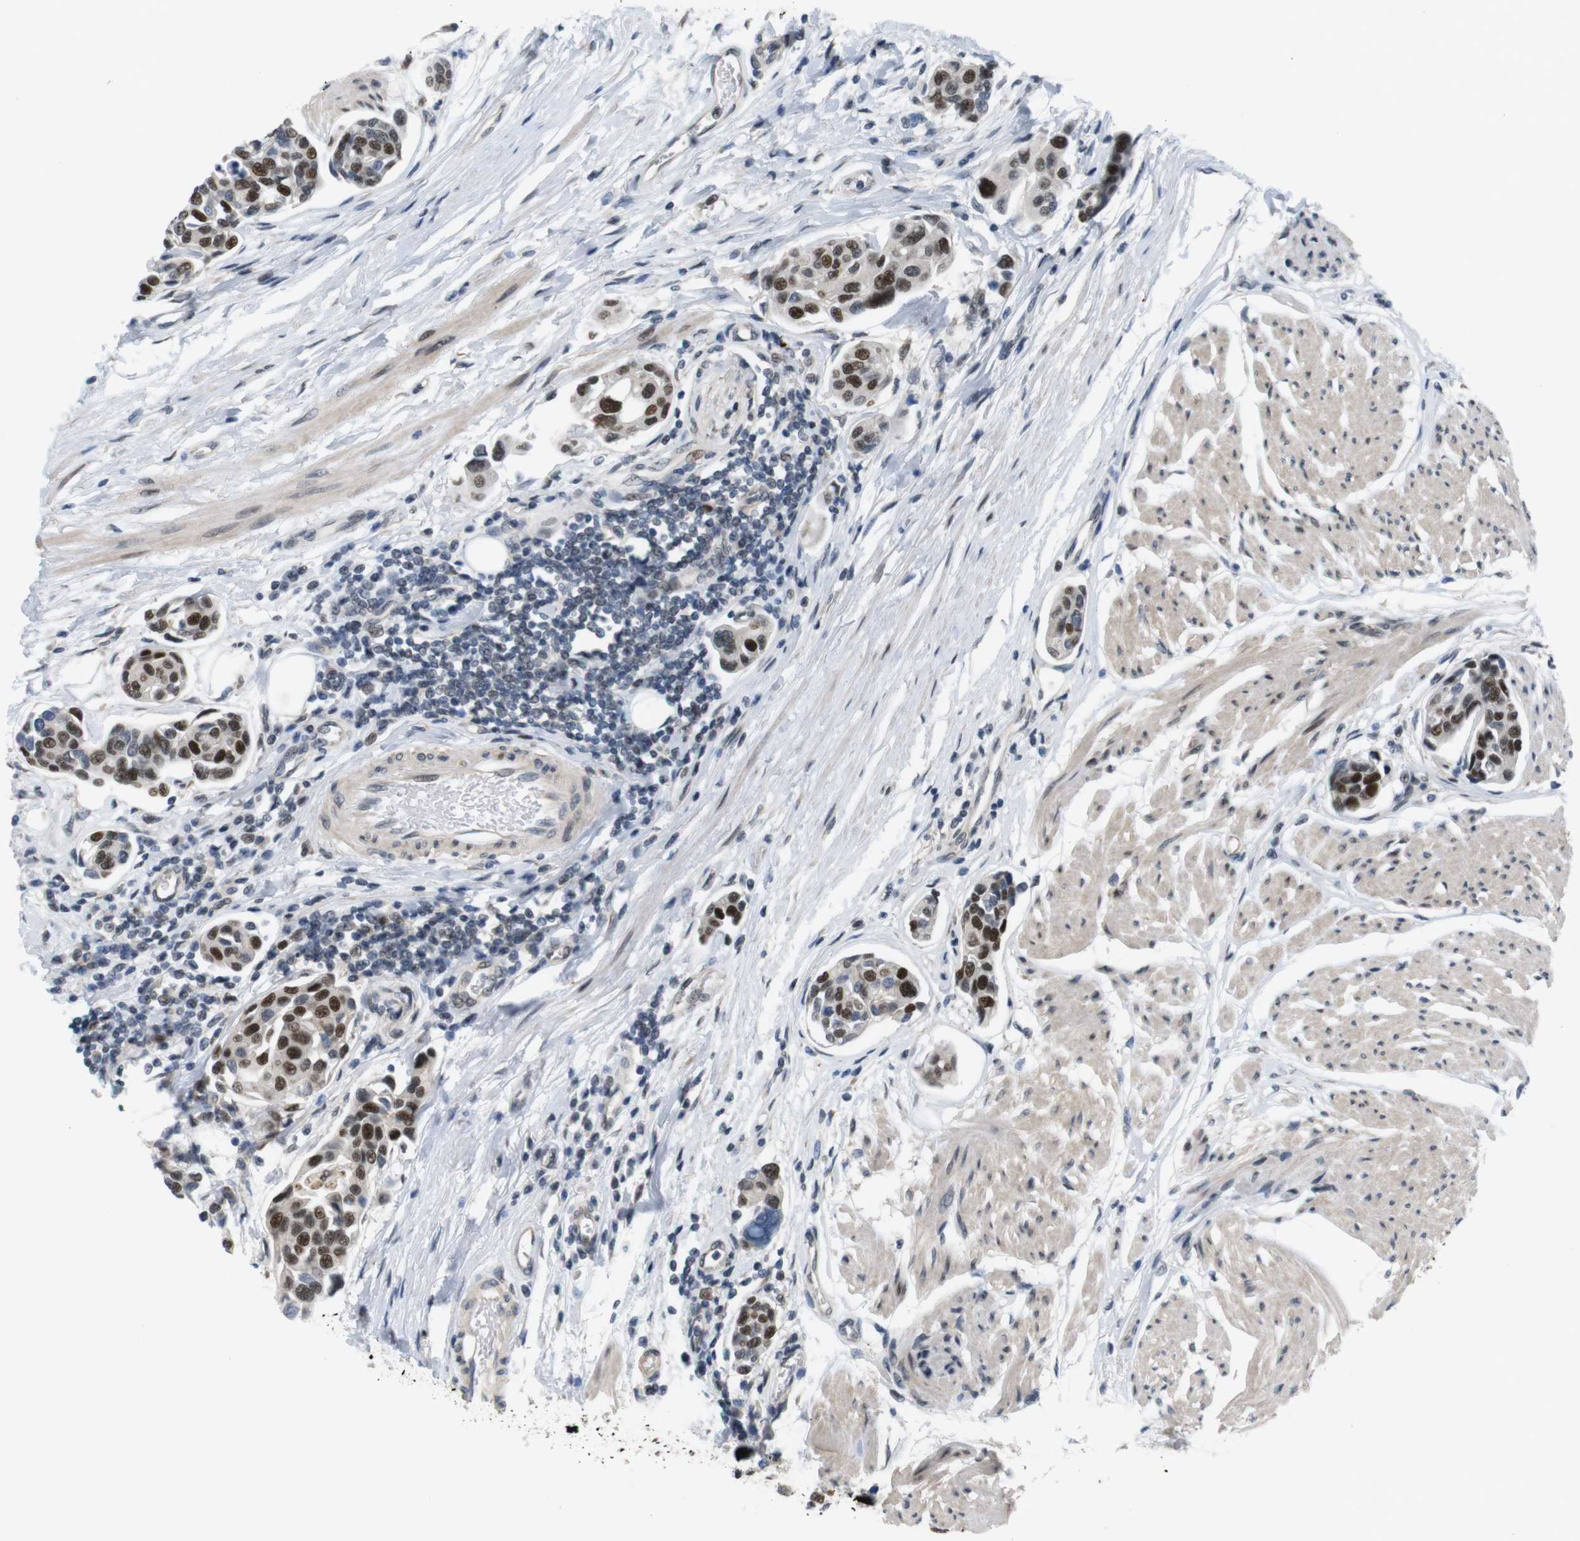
{"staining": {"intensity": "strong", "quantity": ">75%", "location": "nuclear"}, "tissue": "urothelial cancer", "cell_type": "Tumor cells", "image_type": "cancer", "snomed": [{"axis": "morphology", "description": "Urothelial carcinoma, High grade"}, {"axis": "topography", "description": "Urinary bladder"}], "caption": "Immunohistochemical staining of human high-grade urothelial carcinoma reveals strong nuclear protein expression in about >75% of tumor cells. (DAB IHC with brightfield microscopy, high magnification).", "gene": "SMCO2", "patient": {"sex": "male", "age": 78}}